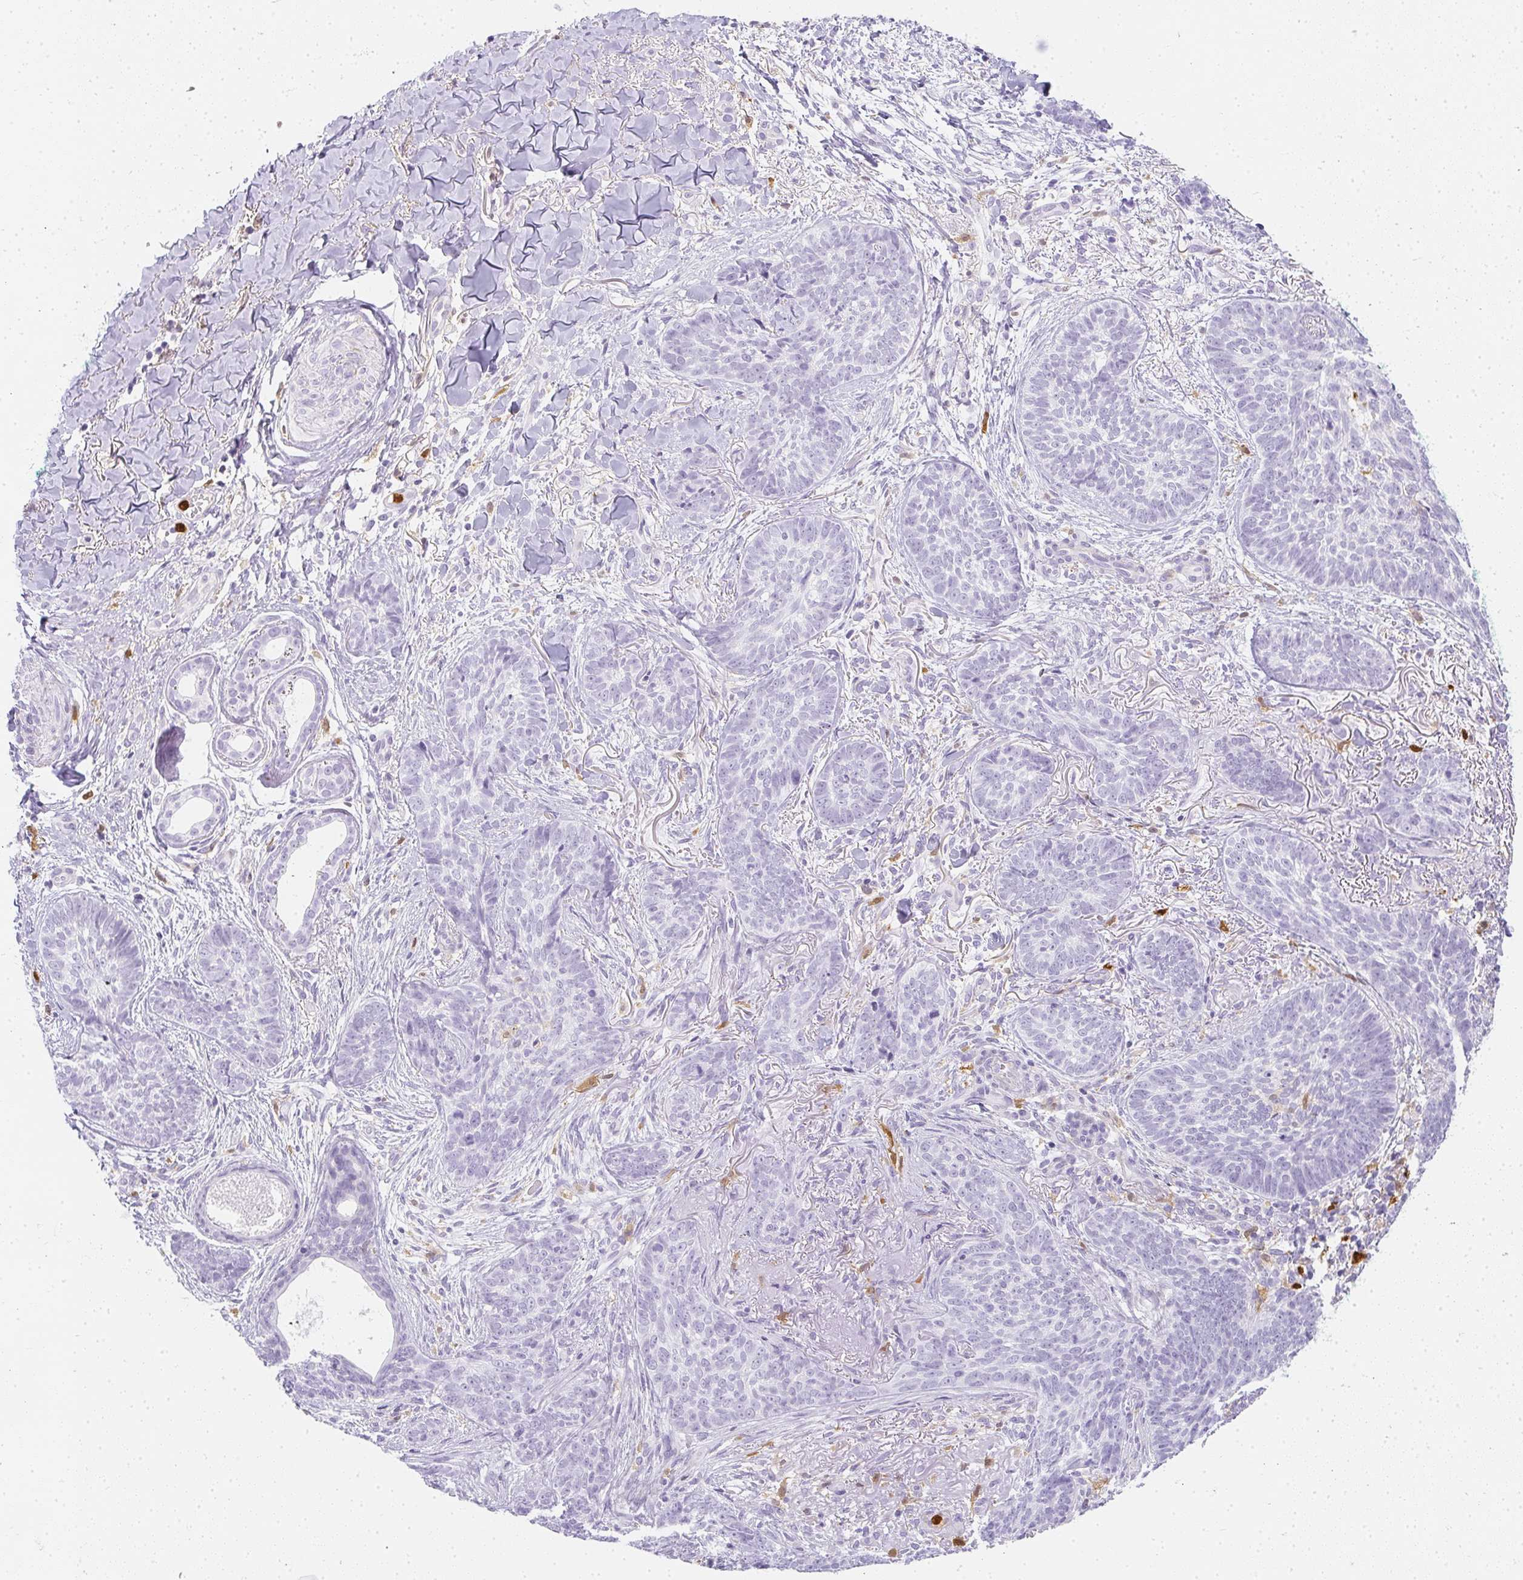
{"staining": {"intensity": "negative", "quantity": "none", "location": "none"}, "tissue": "skin cancer", "cell_type": "Tumor cells", "image_type": "cancer", "snomed": [{"axis": "morphology", "description": "Basal cell carcinoma"}, {"axis": "topography", "description": "Skin"}, {"axis": "topography", "description": "Skin of face"}], "caption": "The histopathology image shows no significant expression in tumor cells of skin cancer (basal cell carcinoma).", "gene": "HK3", "patient": {"sex": "male", "age": 88}}